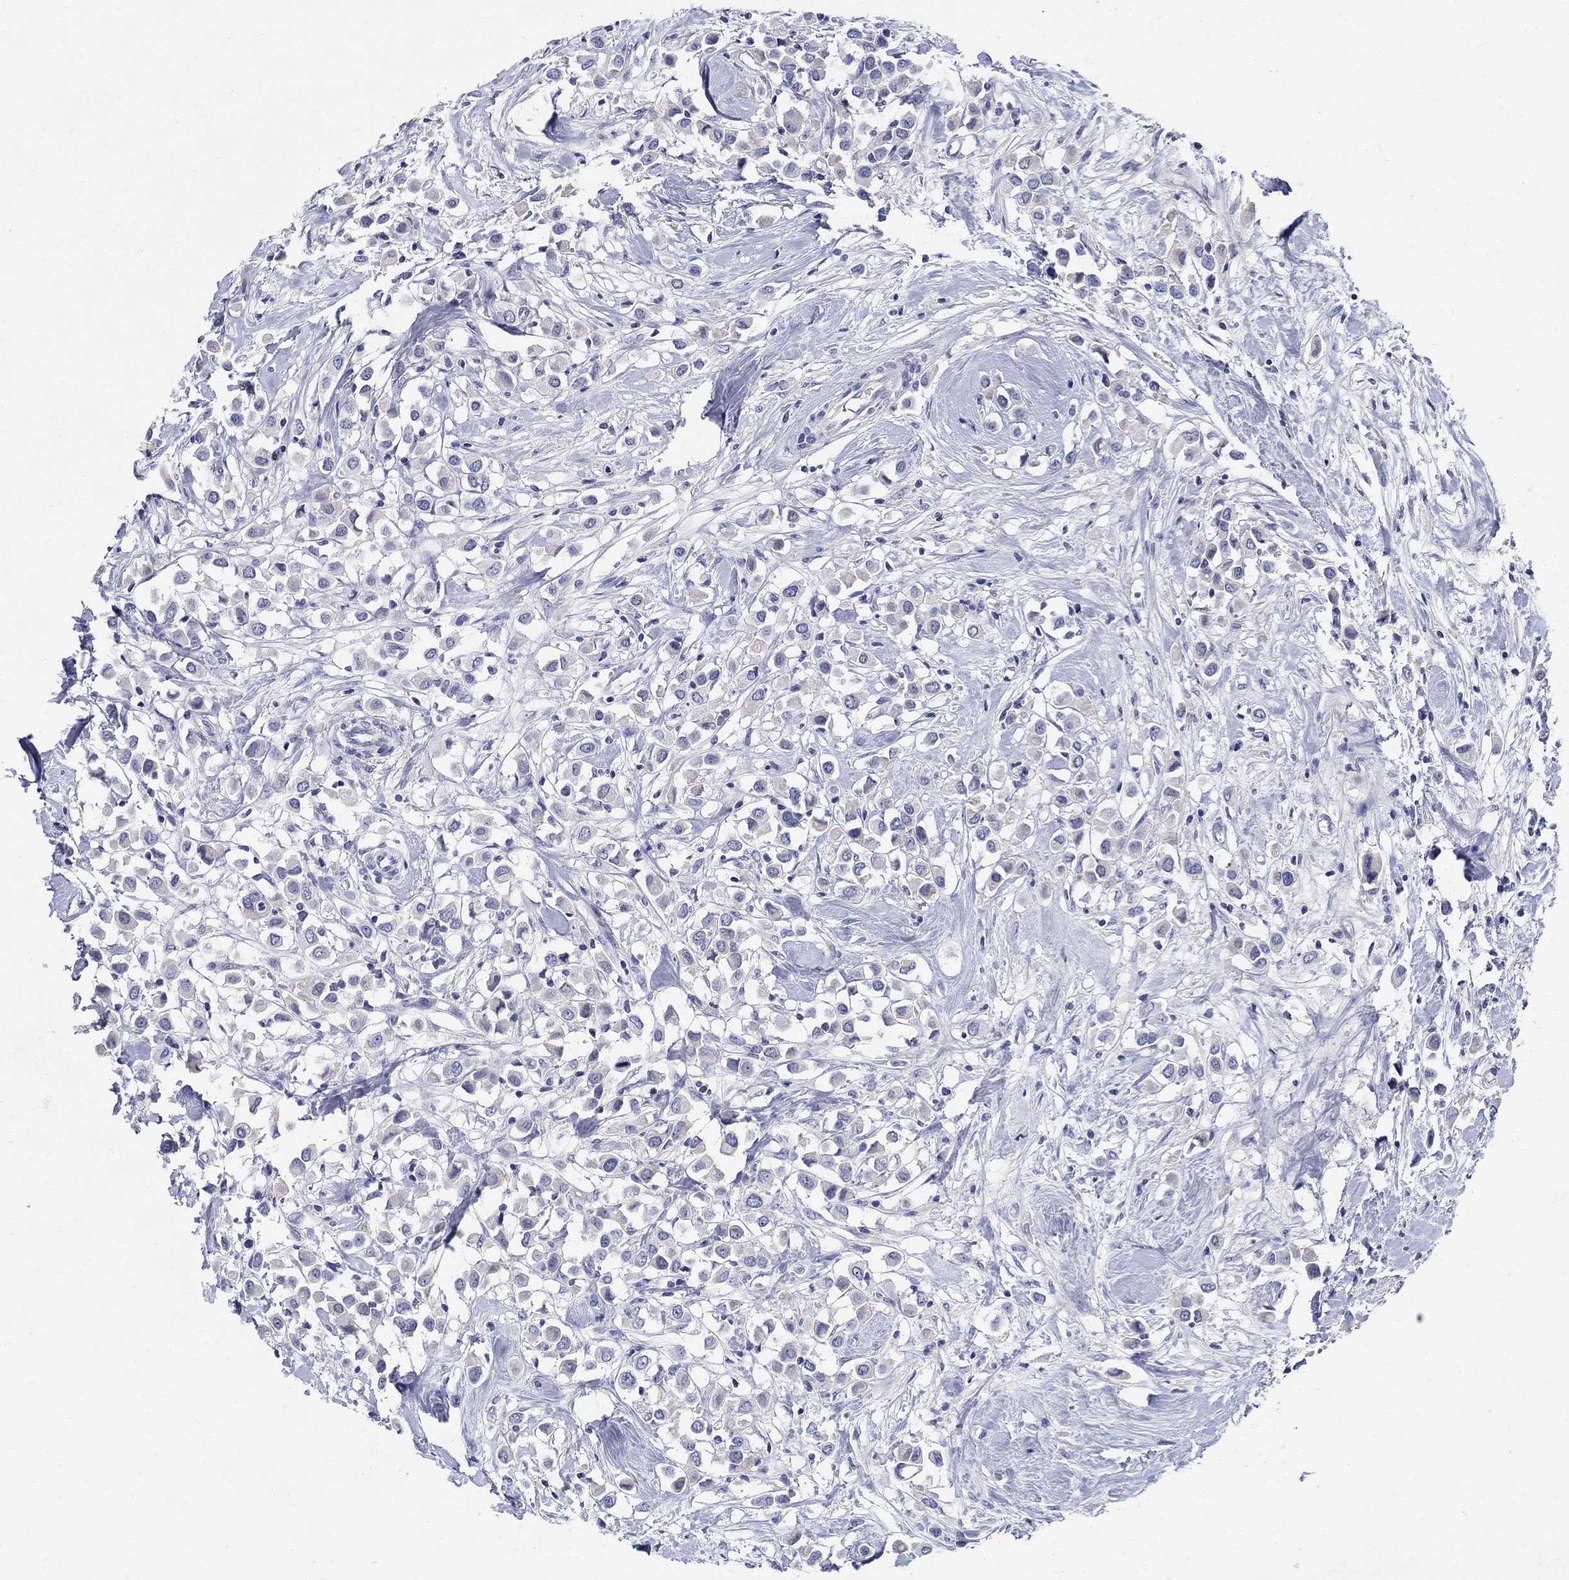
{"staining": {"intensity": "negative", "quantity": "none", "location": "none"}, "tissue": "breast cancer", "cell_type": "Tumor cells", "image_type": "cancer", "snomed": [{"axis": "morphology", "description": "Duct carcinoma"}, {"axis": "topography", "description": "Breast"}], "caption": "Image shows no significant protein expression in tumor cells of infiltrating ductal carcinoma (breast).", "gene": "CRYGD", "patient": {"sex": "female", "age": 61}}